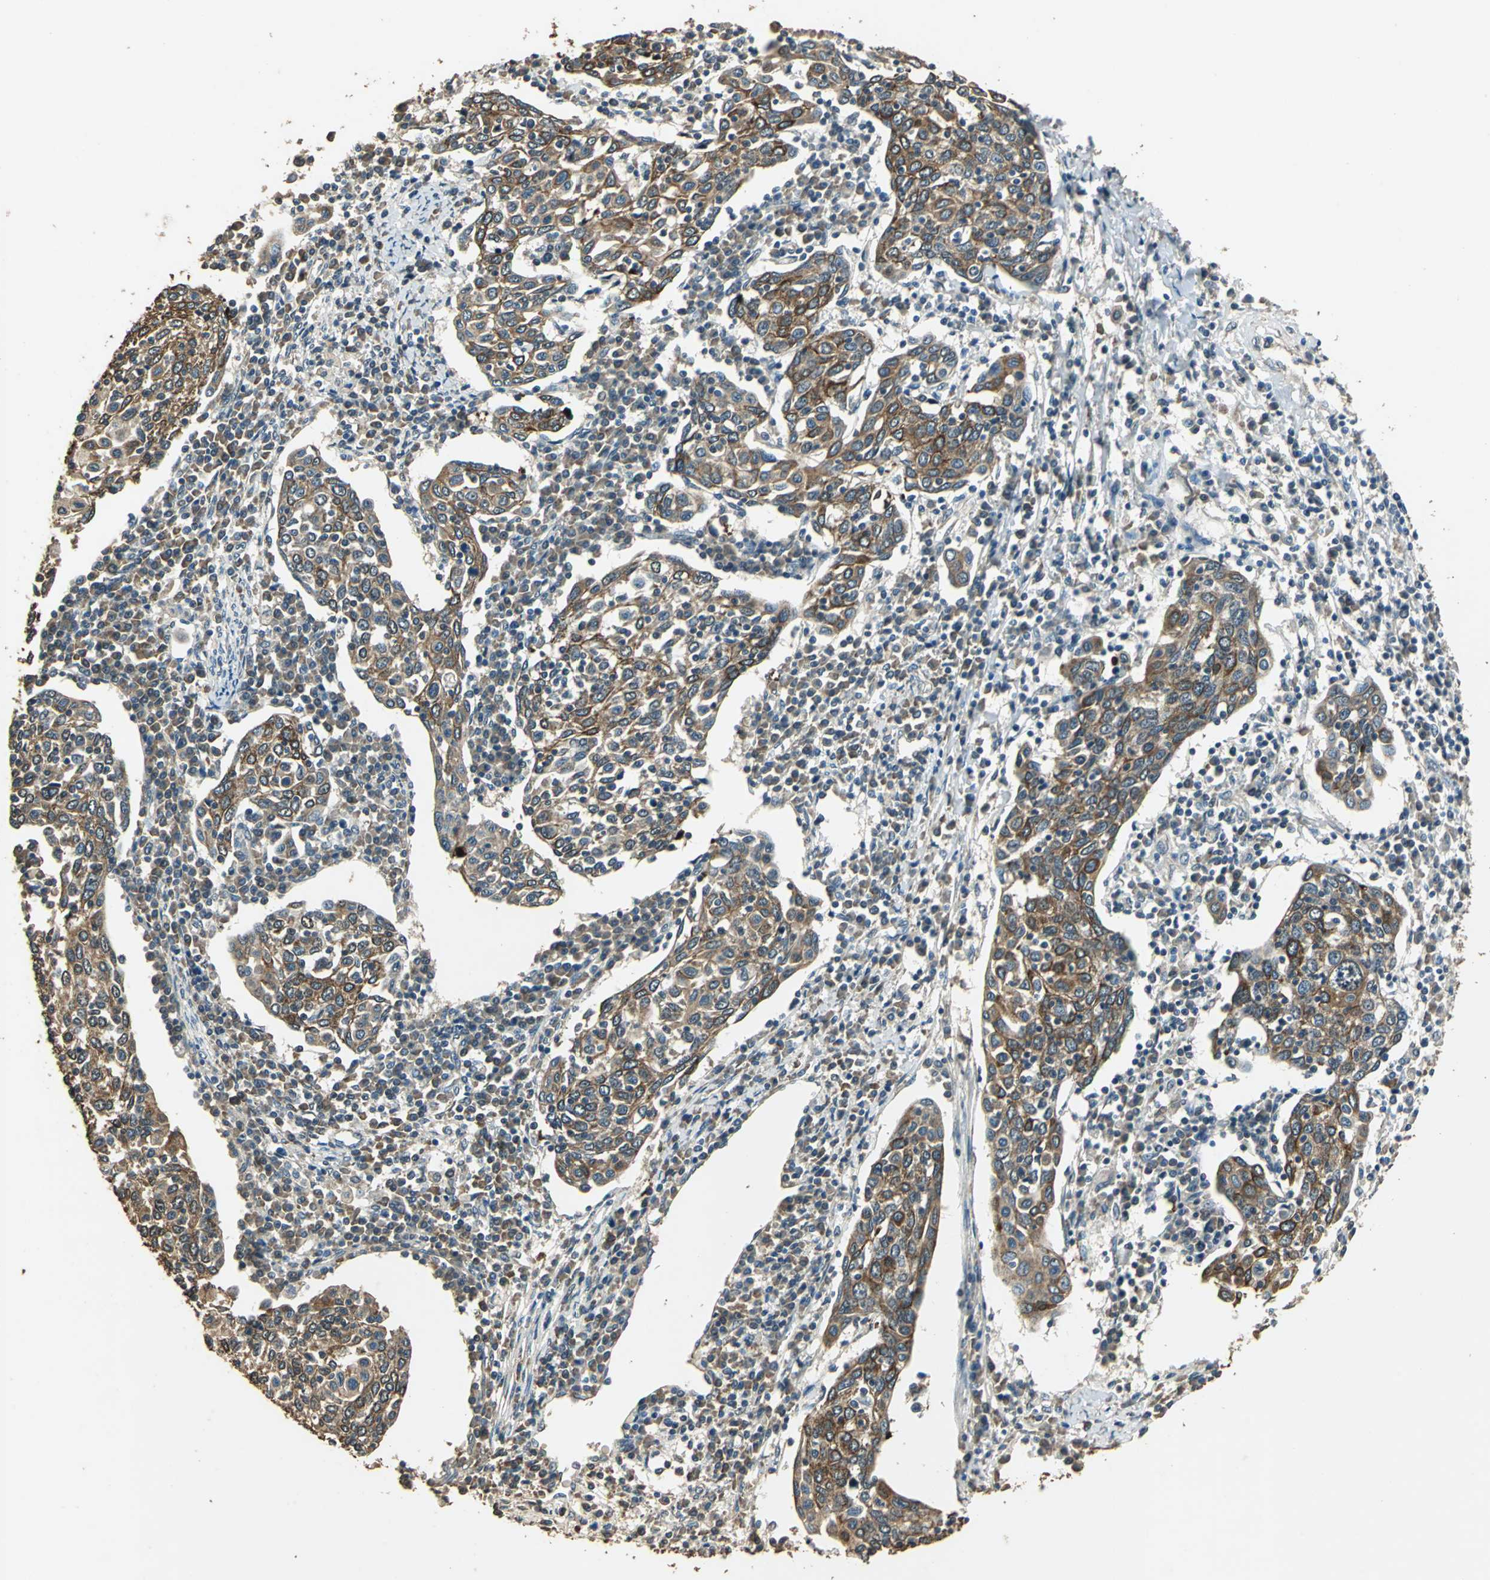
{"staining": {"intensity": "moderate", "quantity": ">75%", "location": "cytoplasmic/membranous"}, "tissue": "cervical cancer", "cell_type": "Tumor cells", "image_type": "cancer", "snomed": [{"axis": "morphology", "description": "Squamous cell carcinoma, NOS"}, {"axis": "topography", "description": "Cervix"}], "caption": "Immunohistochemical staining of cervical cancer exhibits medium levels of moderate cytoplasmic/membranous expression in approximately >75% of tumor cells.", "gene": "TMPRSS4", "patient": {"sex": "female", "age": 40}}